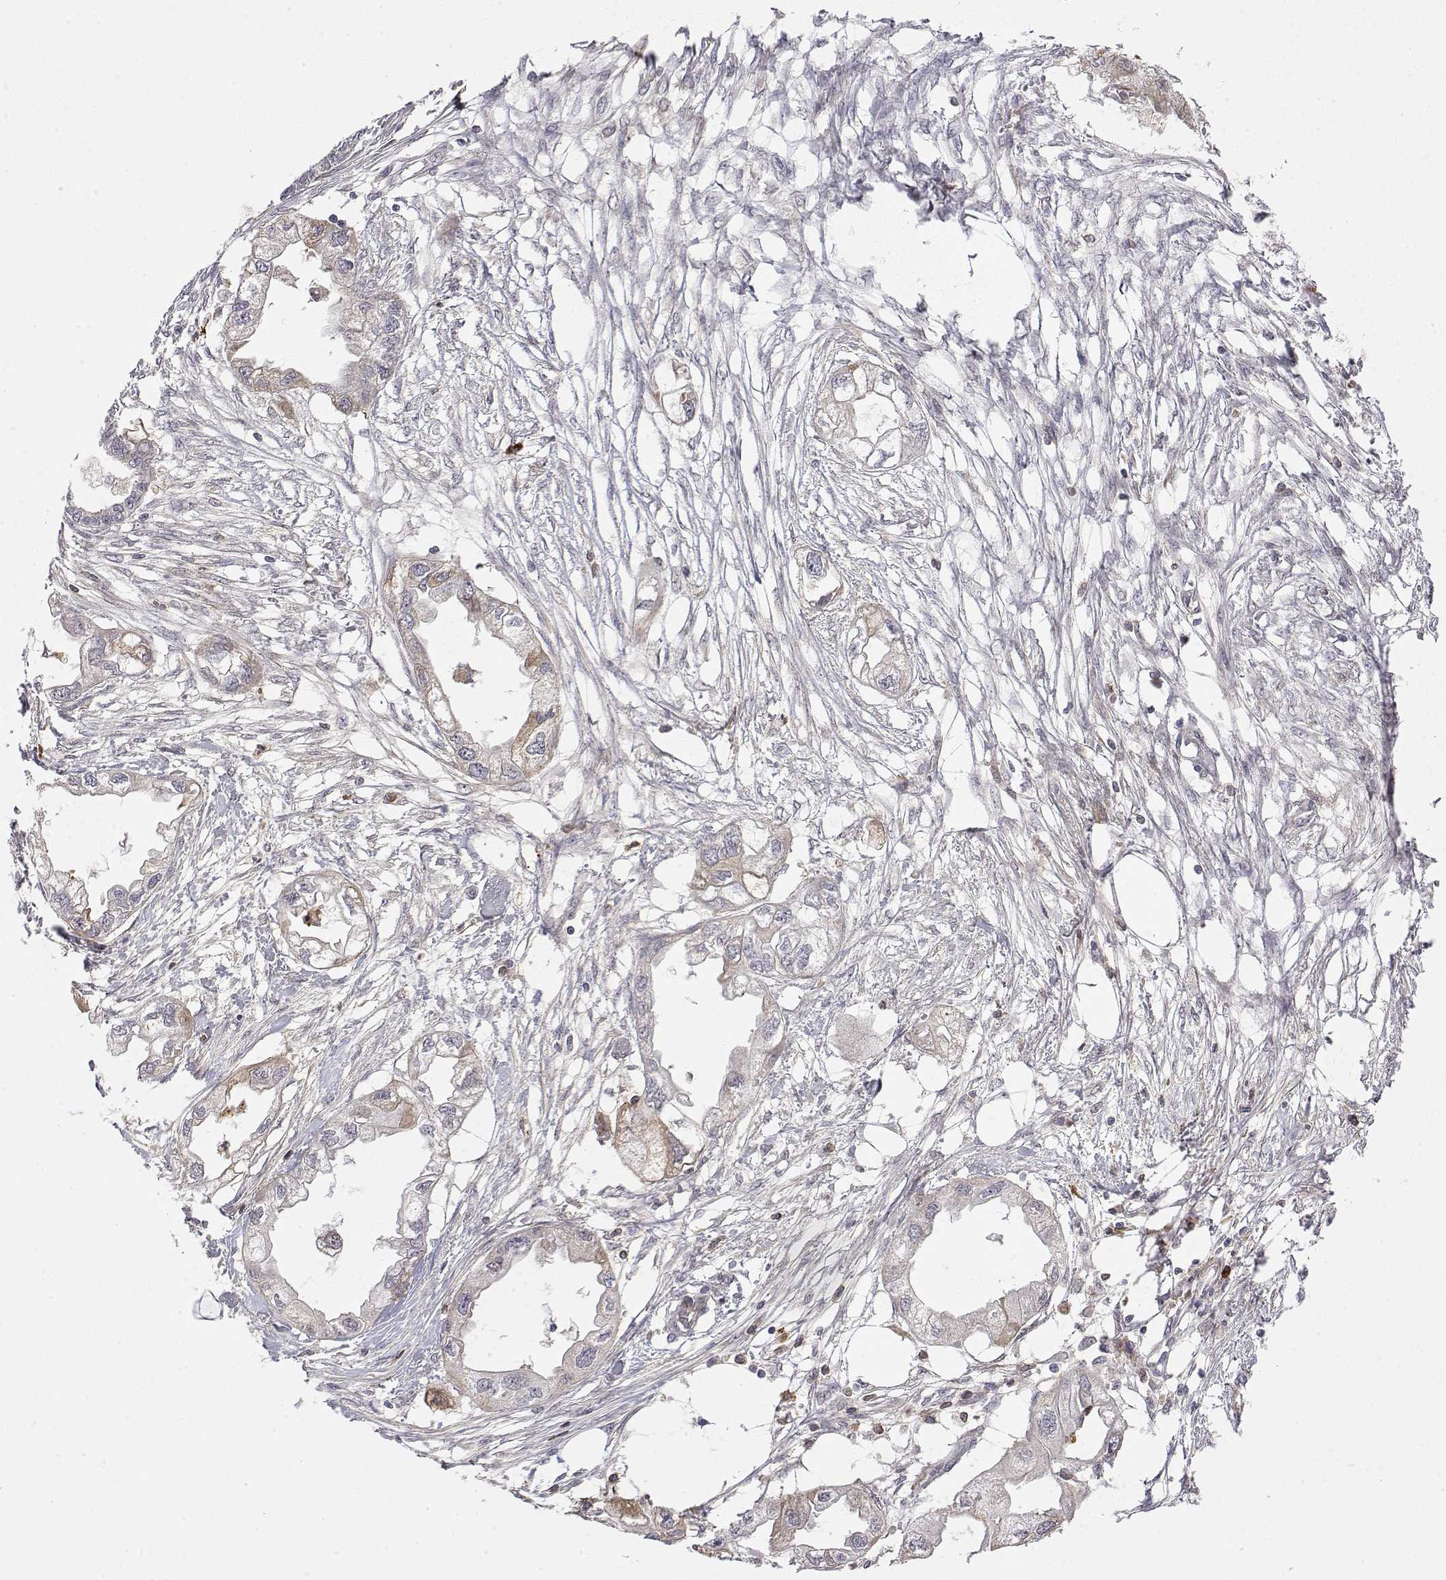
{"staining": {"intensity": "weak", "quantity": "<25%", "location": "cytoplasmic/membranous"}, "tissue": "endometrial cancer", "cell_type": "Tumor cells", "image_type": "cancer", "snomed": [{"axis": "morphology", "description": "Adenocarcinoma, NOS"}, {"axis": "morphology", "description": "Adenocarcinoma, metastatic, NOS"}, {"axis": "topography", "description": "Adipose tissue"}, {"axis": "topography", "description": "Endometrium"}], "caption": "An immunohistochemistry image of endometrial metastatic adenocarcinoma is shown. There is no staining in tumor cells of endometrial metastatic adenocarcinoma.", "gene": "IGFBP4", "patient": {"sex": "female", "age": 67}}